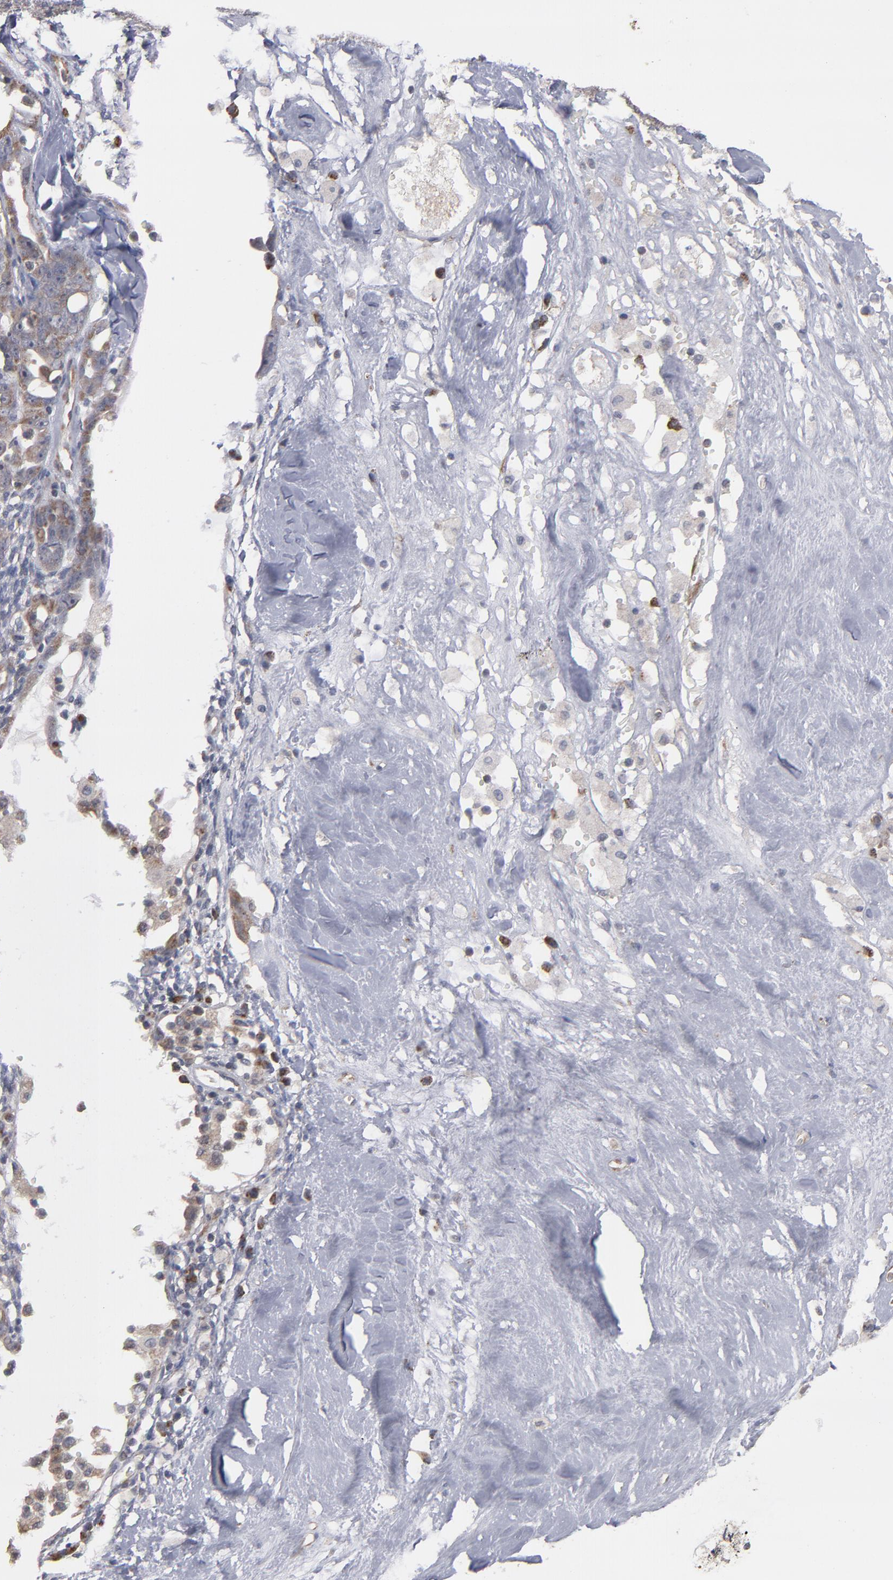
{"staining": {"intensity": "moderate", "quantity": ">75%", "location": "cytoplasmic/membranous"}, "tissue": "ovarian cancer", "cell_type": "Tumor cells", "image_type": "cancer", "snomed": [{"axis": "morphology", "description": "Cystadenocarcinoma, serous, NOS"}, {"axis": "topography", "description": "Ovary"}], "caption": "The micrograph demonstrates immunohistochemical staining of ovarian cancer. There is moderate cytoplasmic/membranous staining is appreciated in approximately >75% of tumor cells.", "gene": "MIPOL1", "patient": {"sex": "female", "age": 66}}